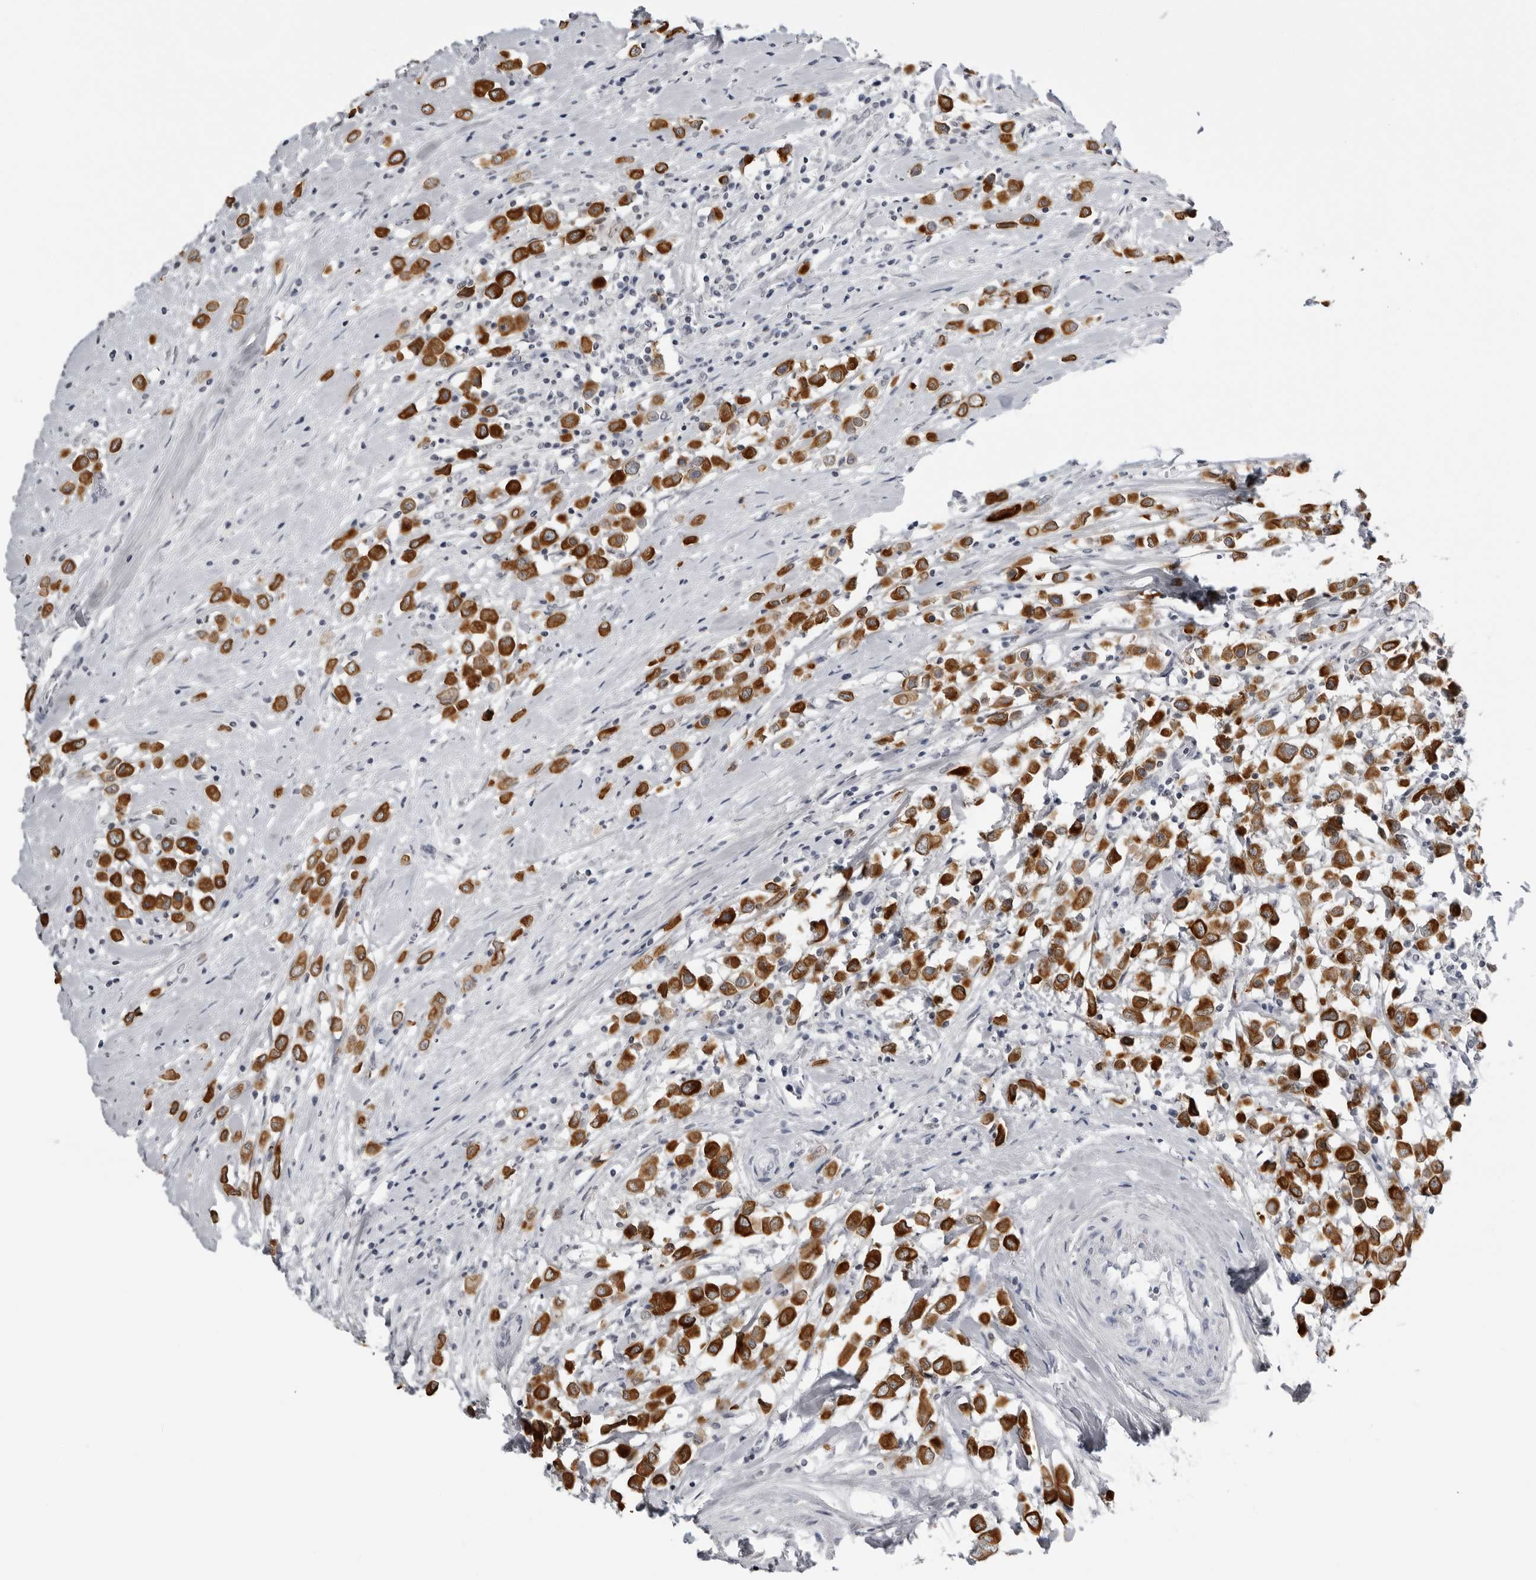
{"staining": {"intensity": "strong", "quantity": ">75%", "location": "cytoplasmic/membranous"}, "tissue": "breast cancer", "cell_type": "Tumor cells", "image_type": "cancer", "snomed": [{"axis": "morphology", "description": "Duct carcinoma"}, {"axis": "topography", "description": "Breast"}], "caption": "The photomicrograph reveals immunohistochemical staining of breast invasive ductal carcinoma. There is strong cytoplasmic/membranous expression is identified in approximately >75% of tumor cells.", "gene": "SERPINF2", "patient": {"sex": "female", "age": 61}}